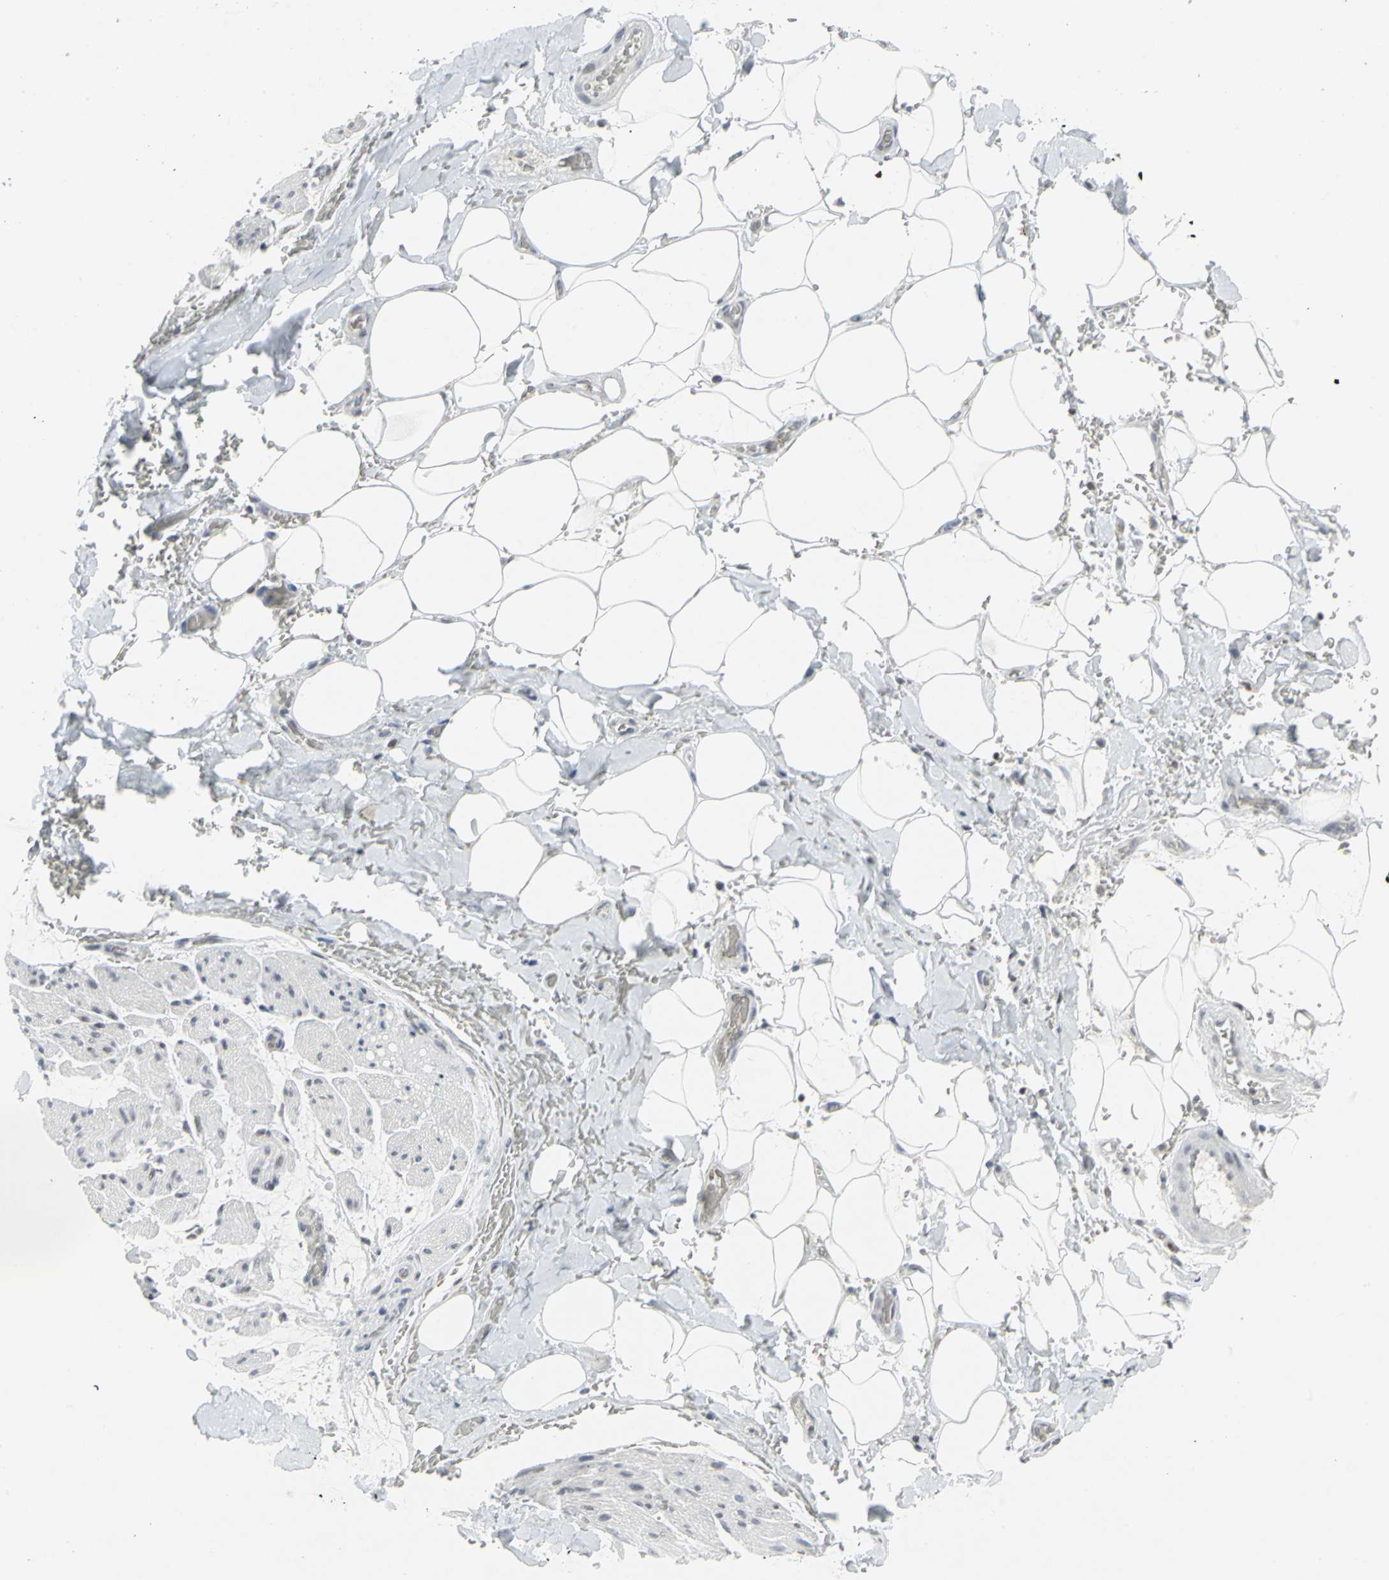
{"staining": {"intensity": "weak", "quantity": "<25%", "location": "nuclear"}, "tissue": "adipose tissue", "cell_type": "Adipocytes", "image_type": "normal", "snomed": [{"axis": "morphology", "description": "Normal tissue, NOS"}, {"axis": "morphology", "description": "Cholangiocarcinoma"}, {"axis": "topography", "description": "Liver"}, {"axis": "topography", "description": "Peripheral nerve tissue"}], "caption": "Immunohistochemical staining of normal human adipose tissue exhibits no significant staining in adipocytes.", "gene": "RPA1", "patient": {"sex": "male", "age": 50}}